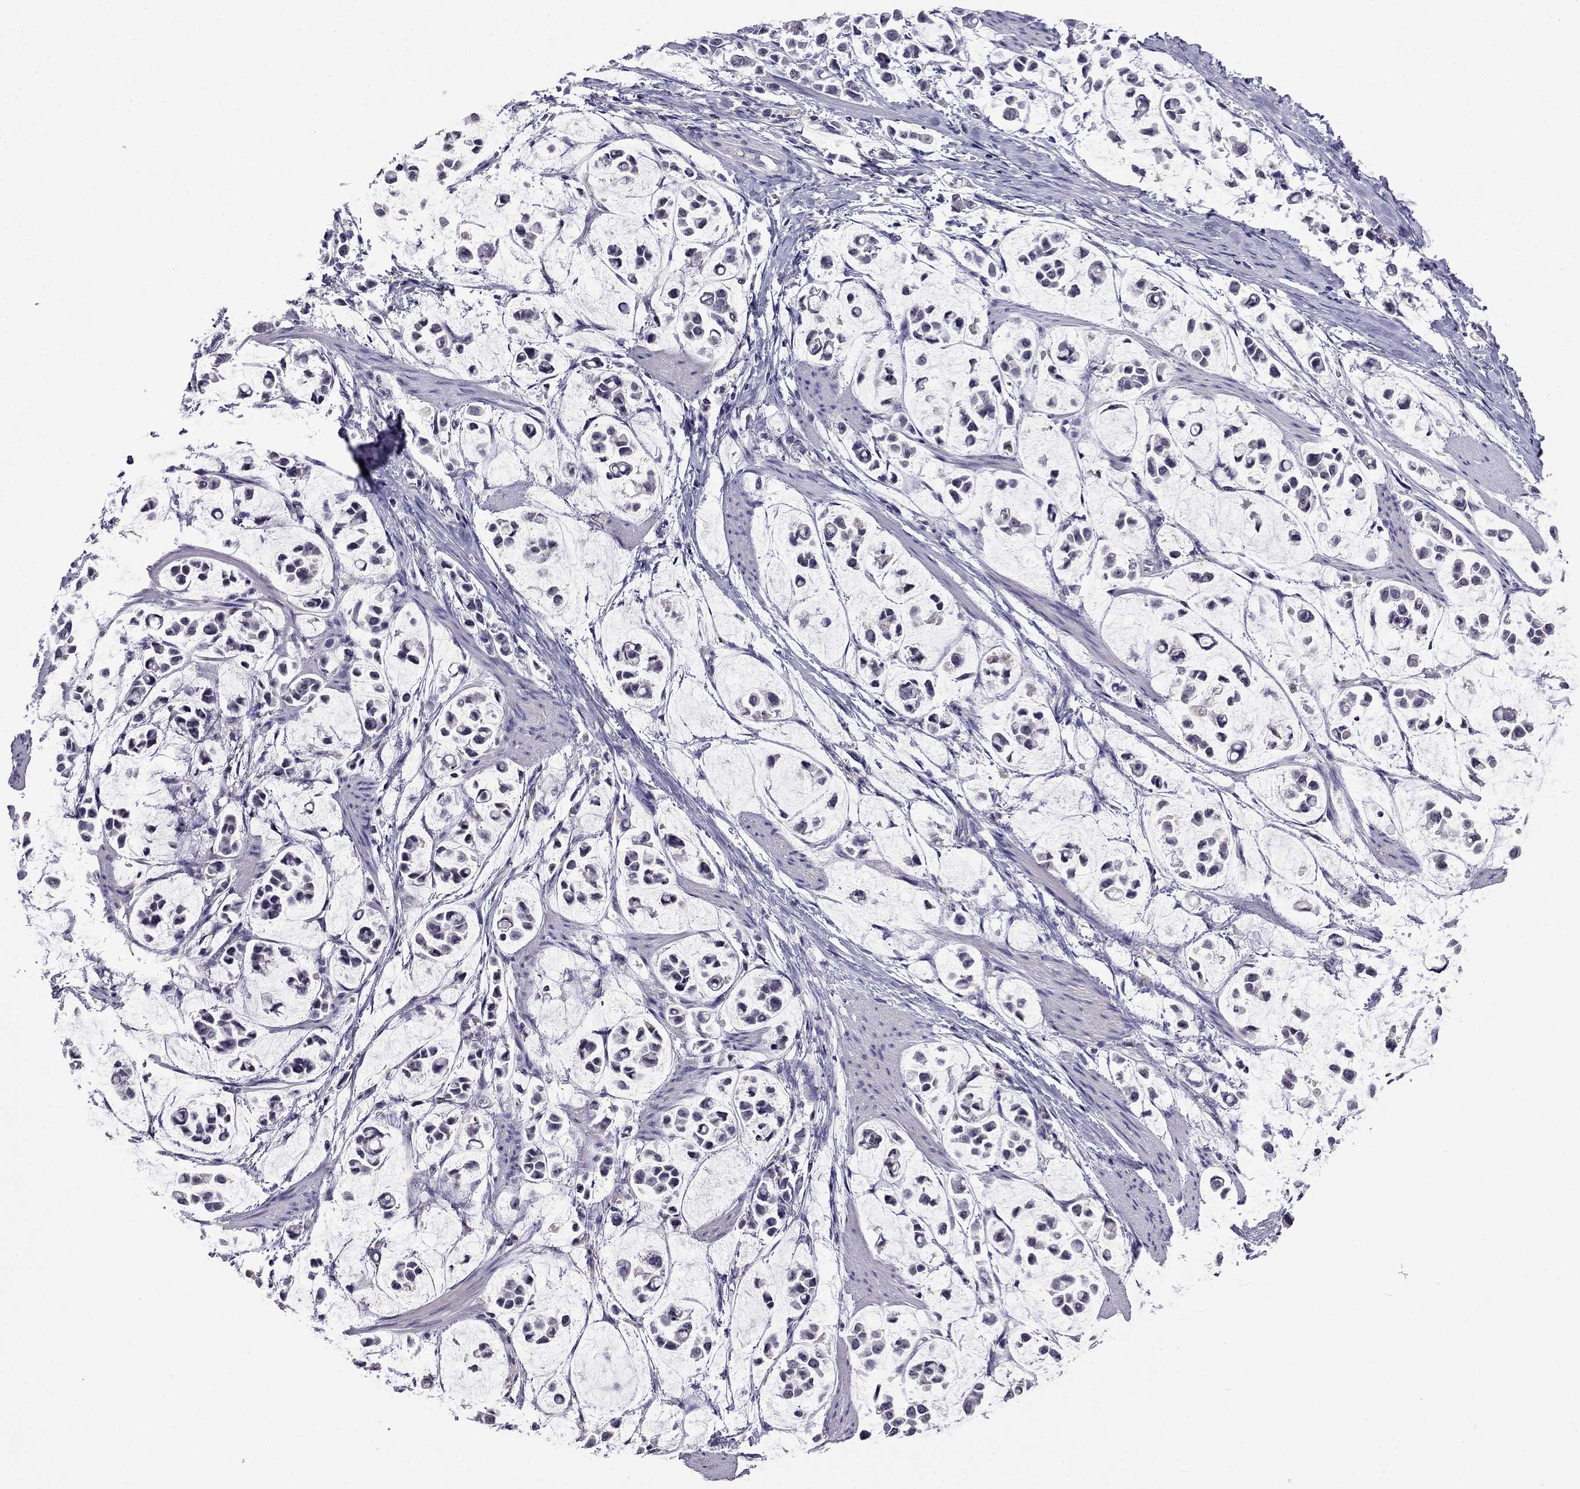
{"staining": {"intensity": "negative", "quantity": "none", "location": "none"}, "tissue": "stomach cancer", "cell_type": "Tumor cells", "image_type": "cancer", "snomed": [{"axis": "morphology", "description": "Adenocarcinoma, NOS"}, {"axis": "topography", "description": "Stomach"}], "caption": "Tumor cells show no significant positivity in stomach cancer.", "gene": "AQP9", "patient": {"sex": "male", "age": 82}}